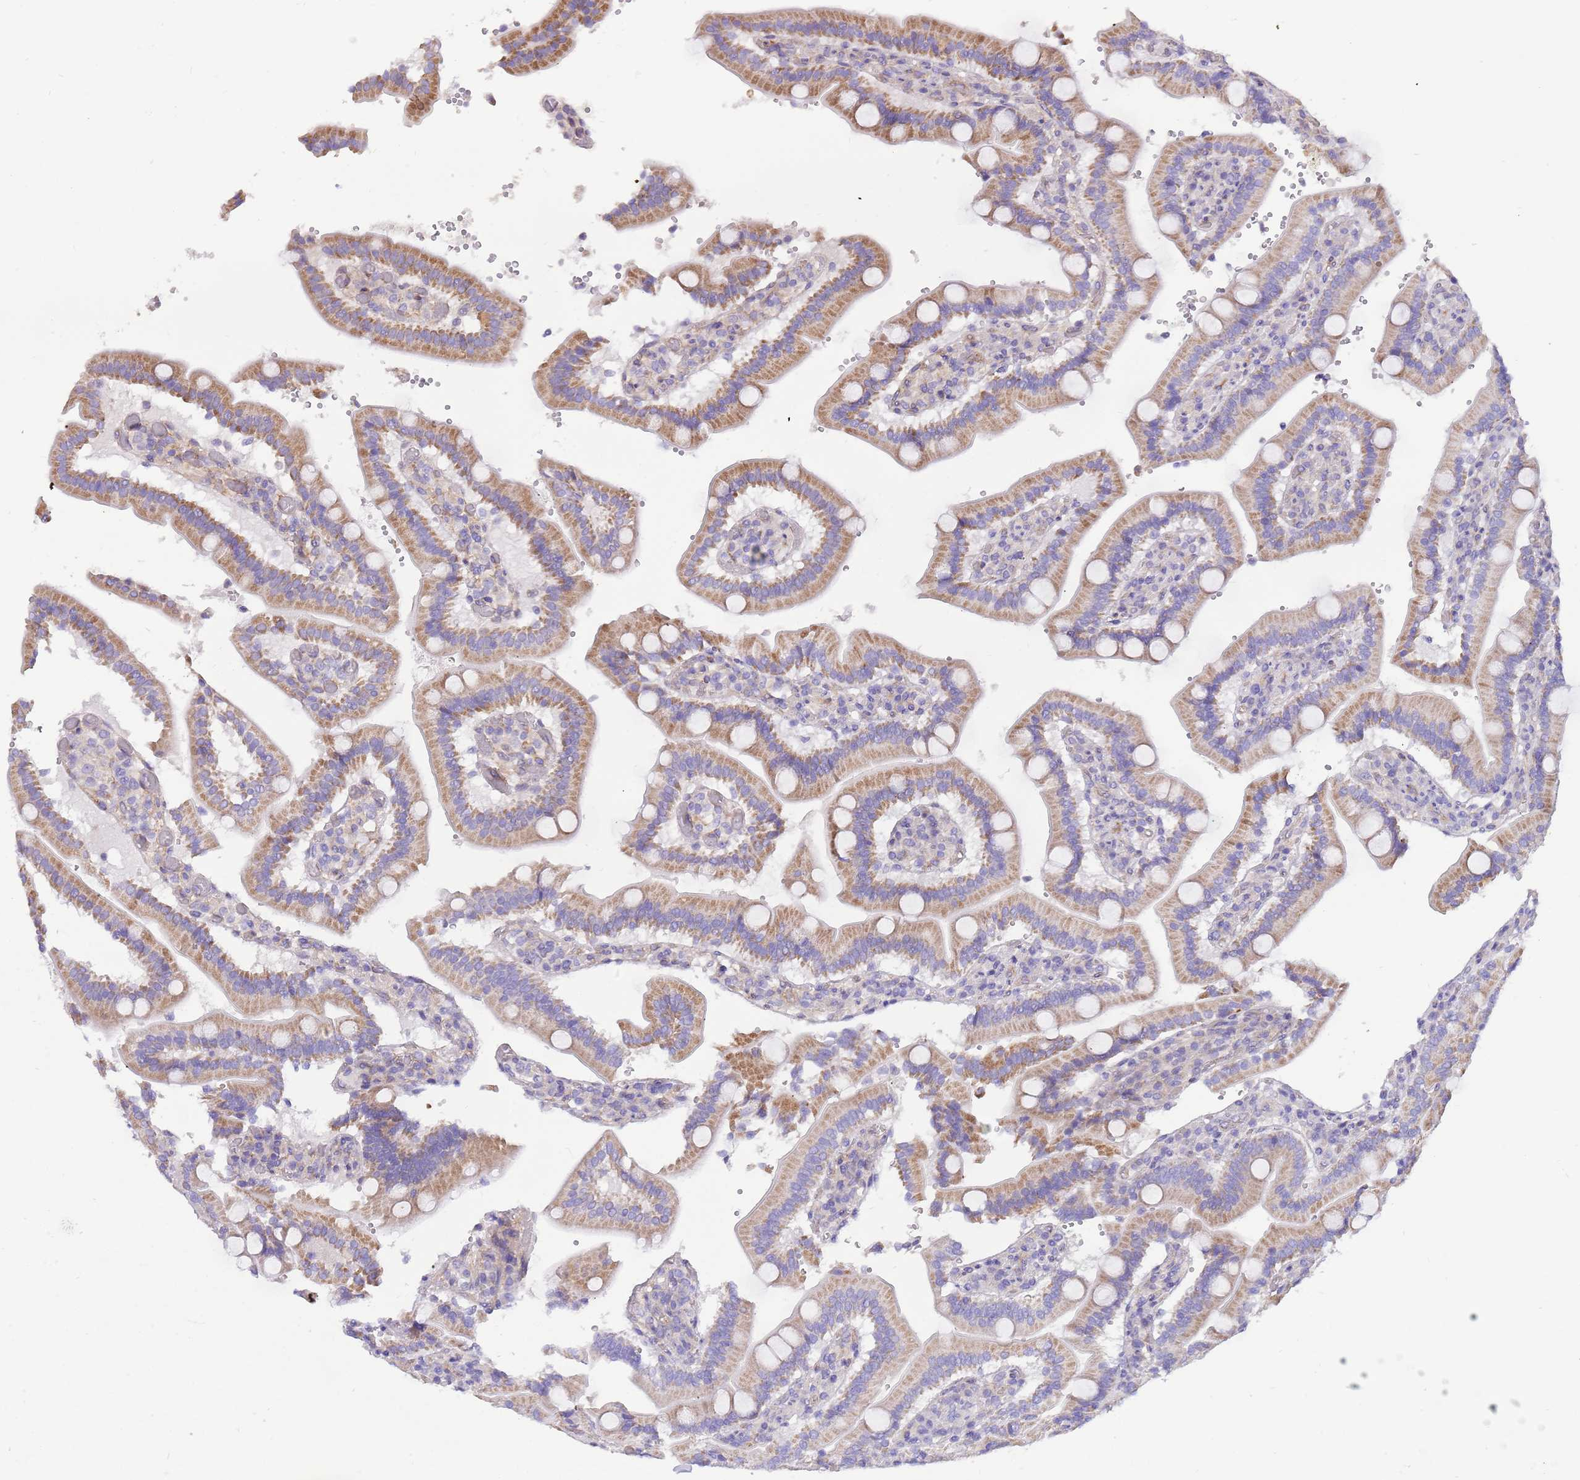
{"staining": {"intensity": "moderate", "quantity": "25%-75%", "location": "cytoplasmic/membranous"}, "tissue": "duodenum", "cell_type": "Glandular cells", "image_type": "normal", "snomed": [{"axis": "morphology", "description": "Normal tissue, NOS"}, {"axis": "topography", "description": "Duodenum"}], "caption": "High-magnification brightfield microscopy of normal duodenum stained with DAB (brown) and counterstained with hematoxylin (blue). glandular cells exhibit moderate cytoplasmic/membranous positivity is present in about25%-75% of cells.", "gene": "SERINC3", "patient": {"sex": "female", "age": 62}}